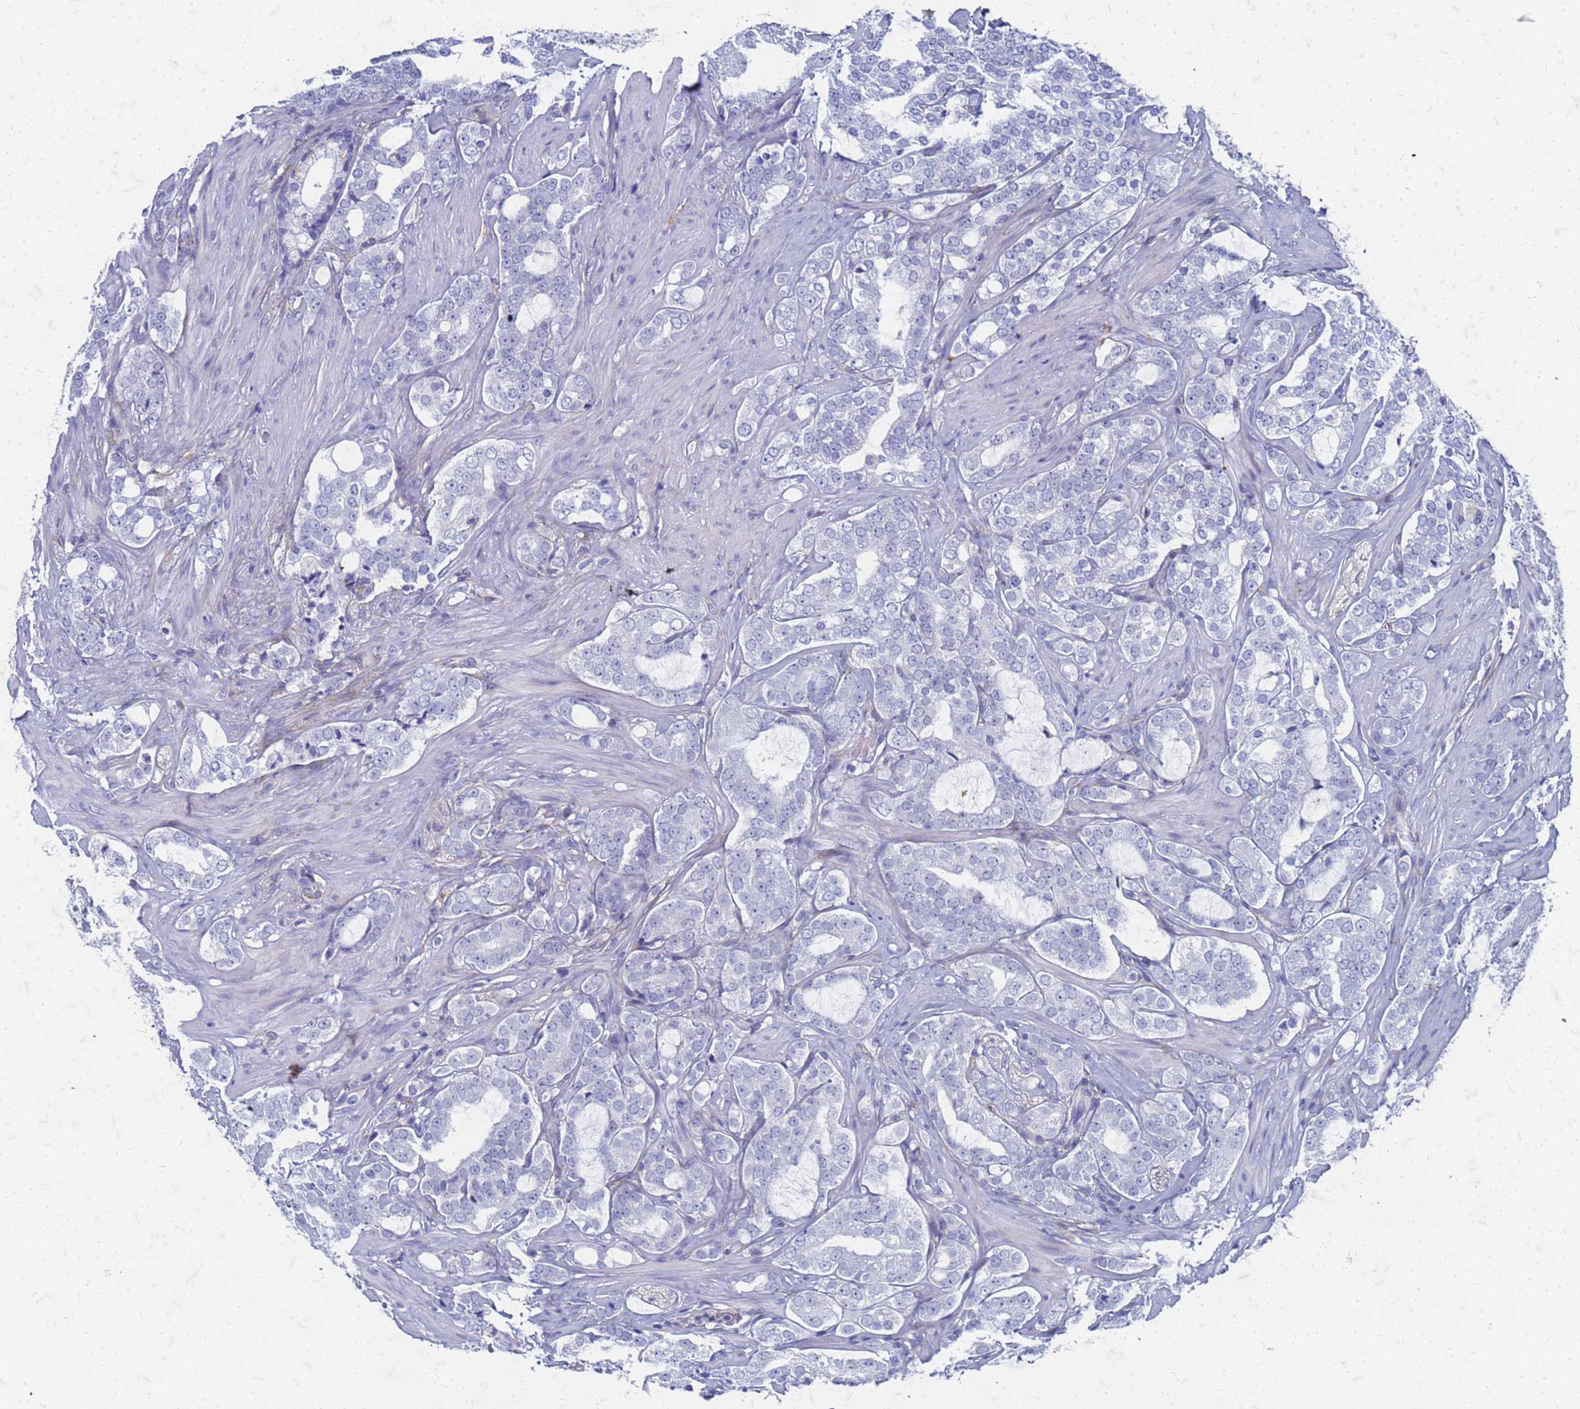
{"staining": {"intensity": "negative", "quantity": "none", "location": "none"}, "tissue": "prostate cancer", "cell_type": "Tumor cells", "image_type": "cancer", "snomed": [{"axis": "morphology", "description": "Adenocarcinoma, High grade"}, {"axis": "topography", "description": "Prostate"}], "caption": "This image is of prostate cancer stained with immunohistochemistry (IHC) to label a protein in brown with the nuclei are counter-stained blue. There is no expression in tumor cells.", "gene": "TRIM64B", "patient": {"sex": "male", "age": 64}}